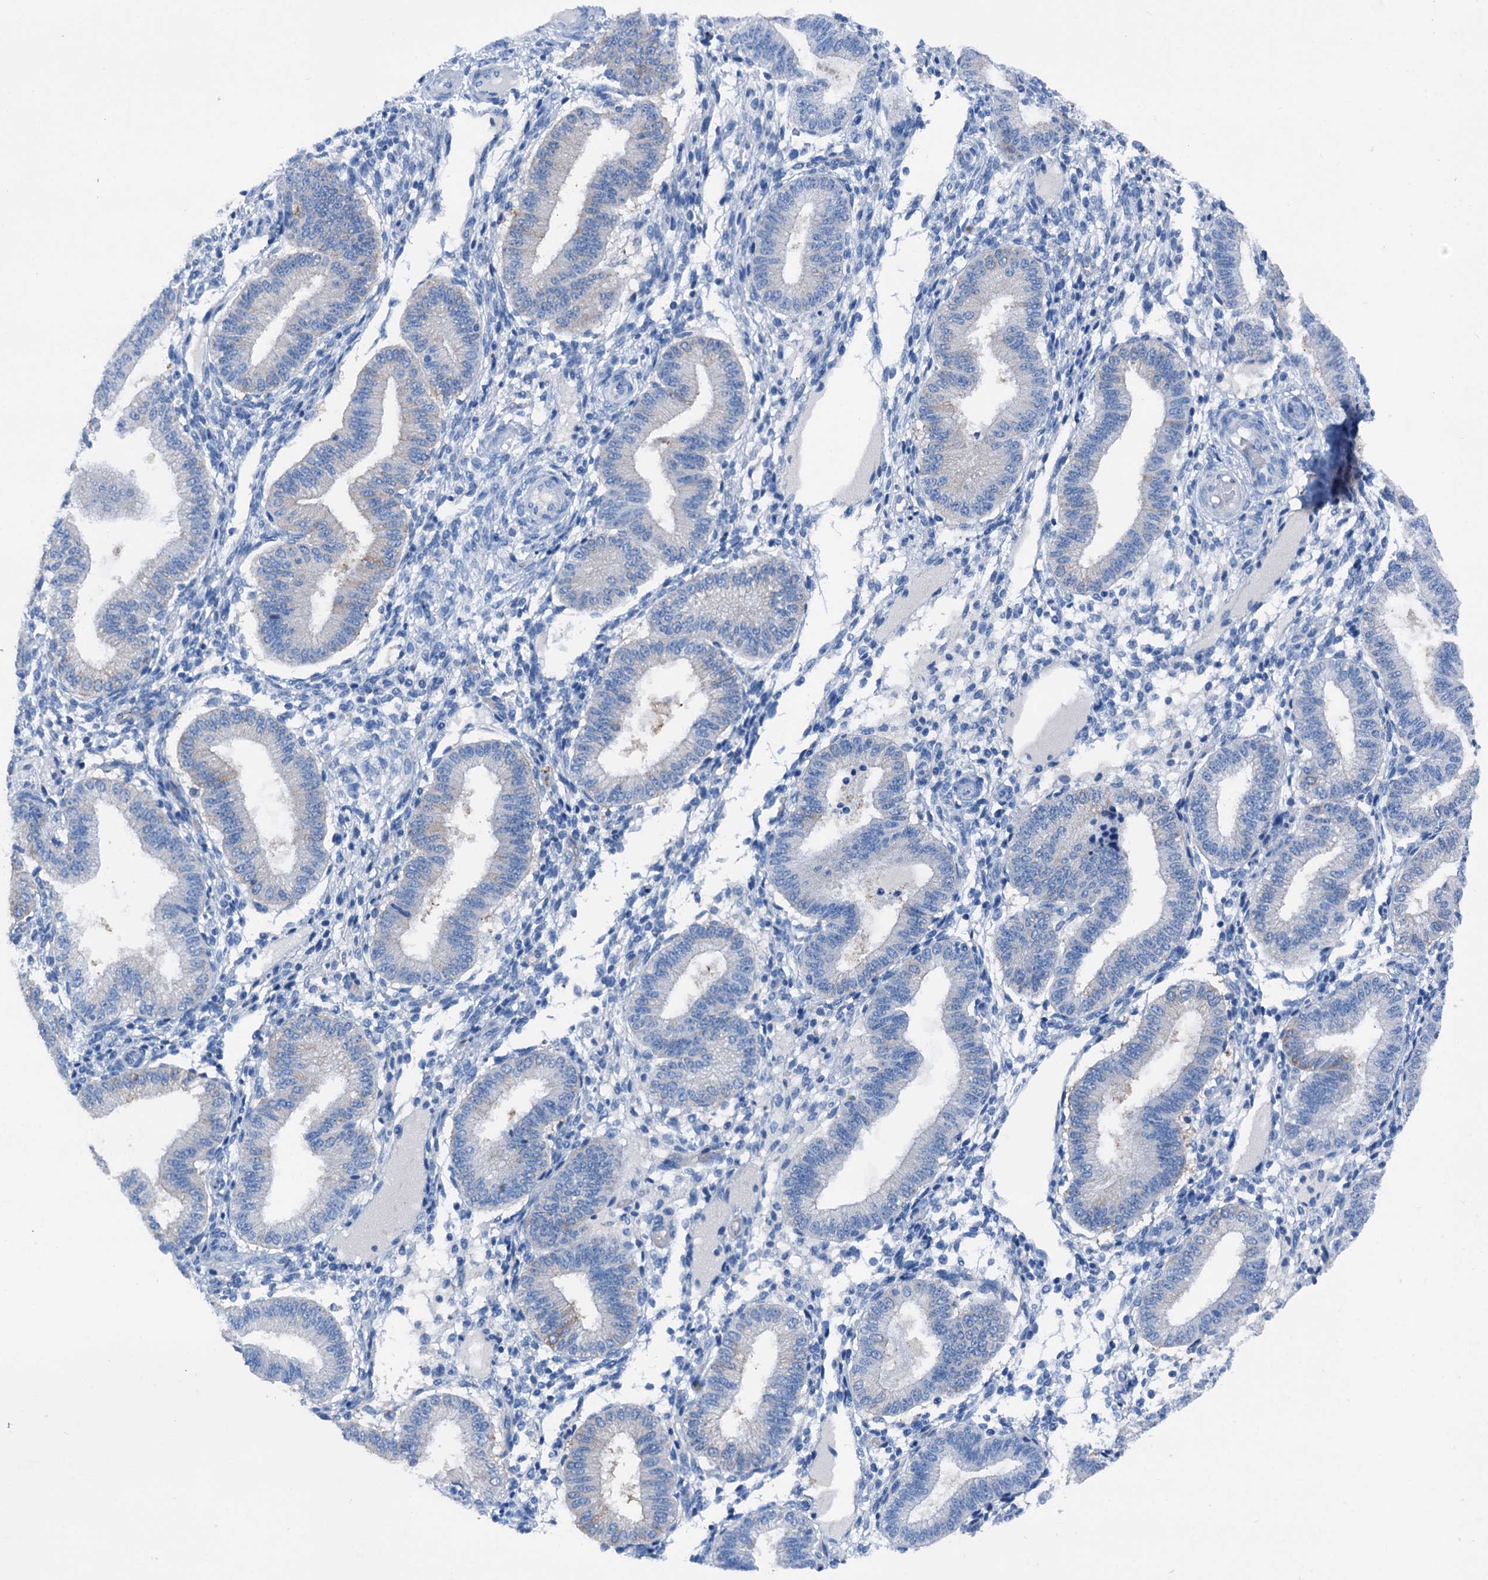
{"staining": {"intensity": "negative", "quantity": "none", "location": "none"}, "tissue": "endometrium", "cell_type": "Cells in endometrial stroma", "image_type": "normal", "snomed": [{"axis": "morphology", "description": "Normal tissue, NOS"}, {"axis": "topography", "description": "Endometrium"}], "caption": "Immunohistochemistry (IHC) of unremarkable endometrium reveals no expression in cells in endometrial stroma.", "gene": "C1QTNF4", "patient": {"sex": "female", "age": 39}}